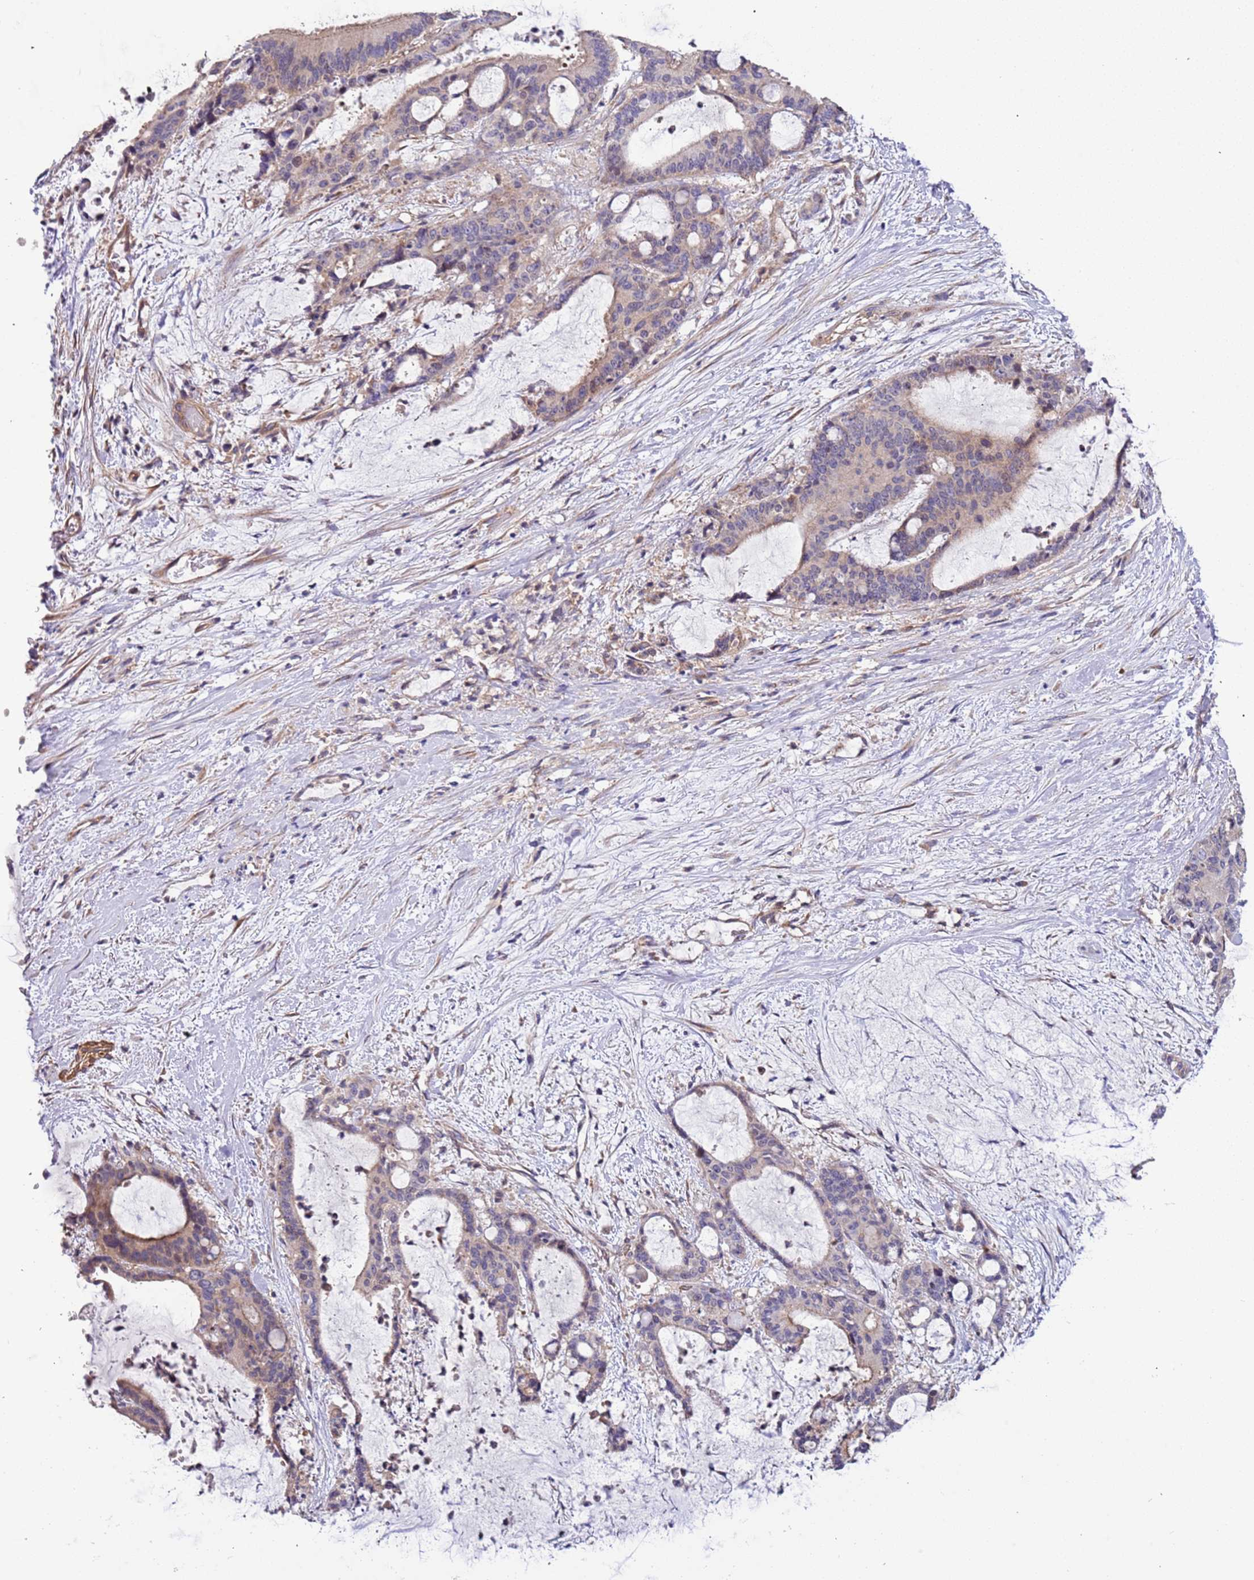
{"staining": {"intensity": "weak", "quantity": "<25%", "location": "cytoplasmic/membranous"}, "tissue": "liver cancer", "cell_type": "Tumor cells", "image_type": "cancer", "snomed": [{"axis": "morphology", "description": "Normal tissue, NOS"}, {"axis": "morphology", "description": "Cholangiocarcinoma"}, {"axis": "topography", "description": "Liver"}, {"axis": "topography", "description": "Peripheral nerve tissue"}], "caption": "A photomicrograph of liver cancer (cholangiocarcinoma) stained for a protein displays no brown staining in tumor cells.", "gene": "LAMB4", "patient": {"sex": "female", "age": 73}}